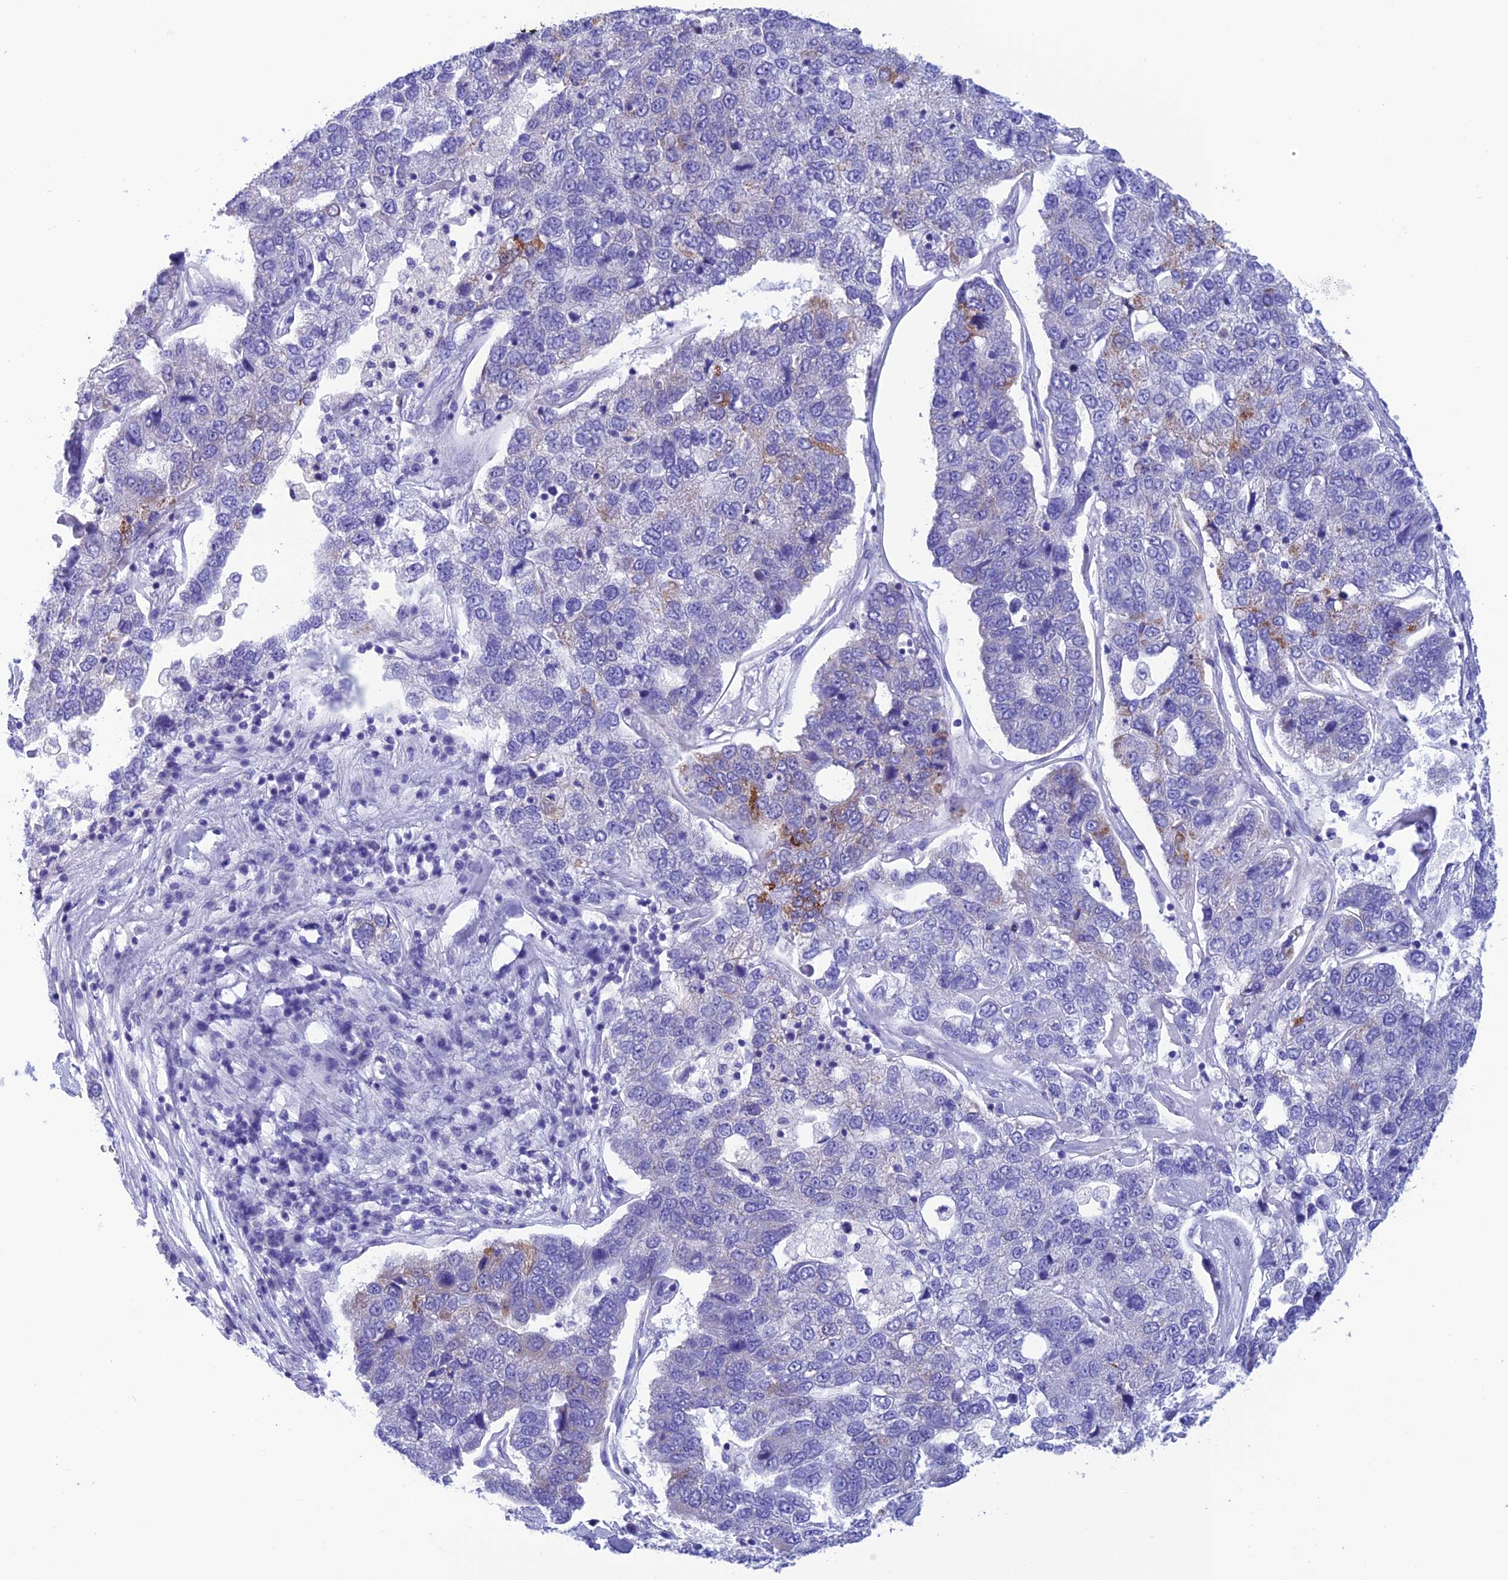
{"staining": {"intensity": "moderate", "quantity": "<25%", "location": "cytoplasmic/membranous"}, "tissue": "pancreatic cancer", "cell_type": "Tumor cells", "image_type": "cancer", "snomed": [{"axis": "morphology", "description": "Adenocarcinoma, NOS"}, {"axis": "topography", "description": "Pancreas"}], "caption": "Immunohistochemical staining of pancreatic cancer shows low levels of moderate cytoplasmic/membranous positivity in about <25% of tumor cells. (Brightfield microscopy of DAB IHC at high magnification).", "gene": "NXPE4", "patient": {"sex": "female", "age": 61}}